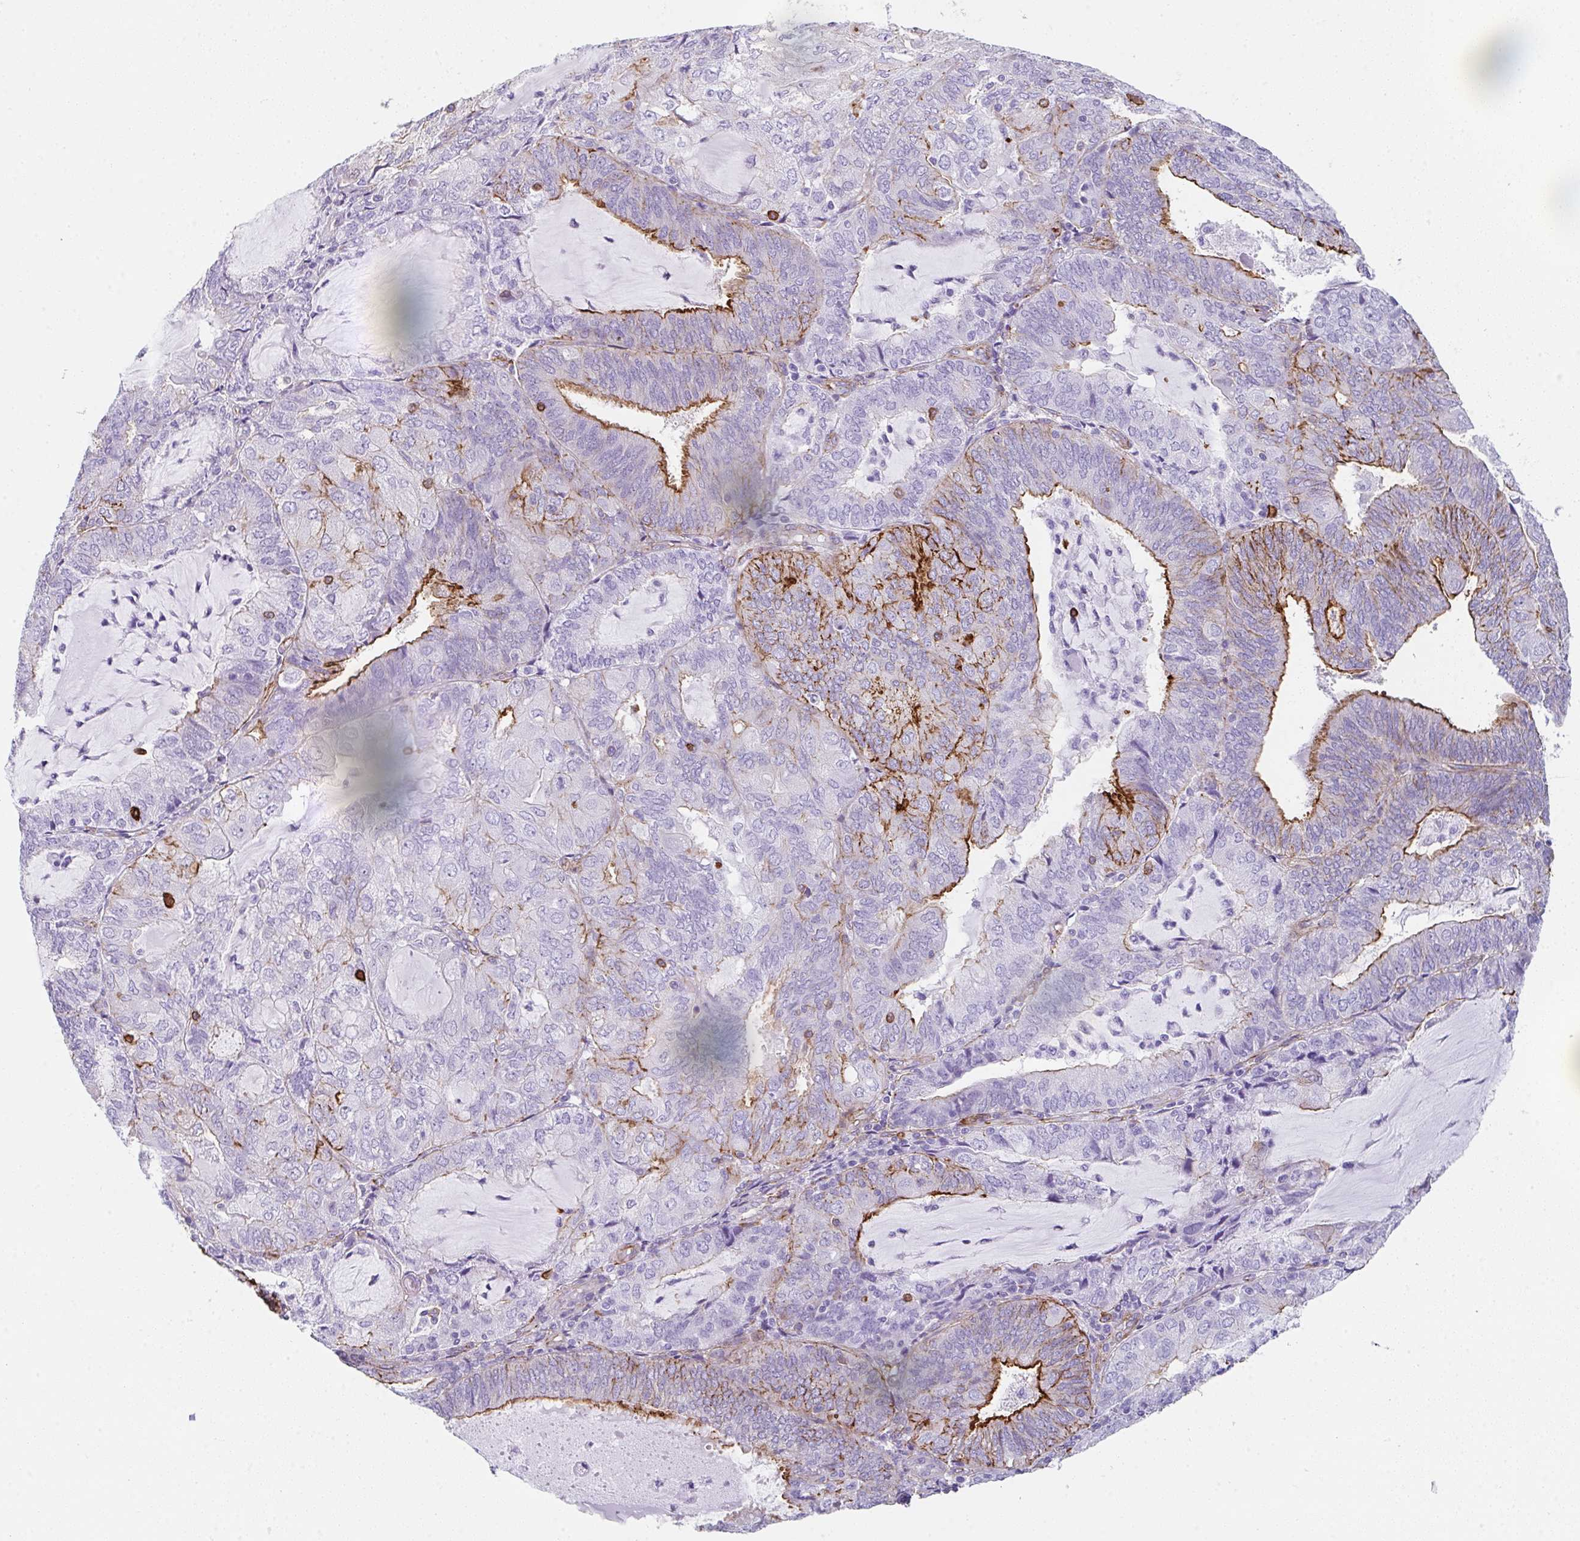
{"staining": {"intensity": "strong", "quantity": "<25%", "location": "cytoplasmic/membranous"}, "tissue": "endometrial cancer", "cell_type": "Tumor cells", "image_type": "cancer", "snomed": [{"axis": "morphology", "description": "Adenocarcinoma, NOS"}, {"axis": "topography", "description": "Endometrium"}], "caption": "Human adenocarcinoma (endometrial) stained with a brown dye demonstrates strong cytoplasmic/membranous positive positivity in about <25% of tumor cells.", "gene": "DBN1", "patient": {"sex": "female", "age": 81}}